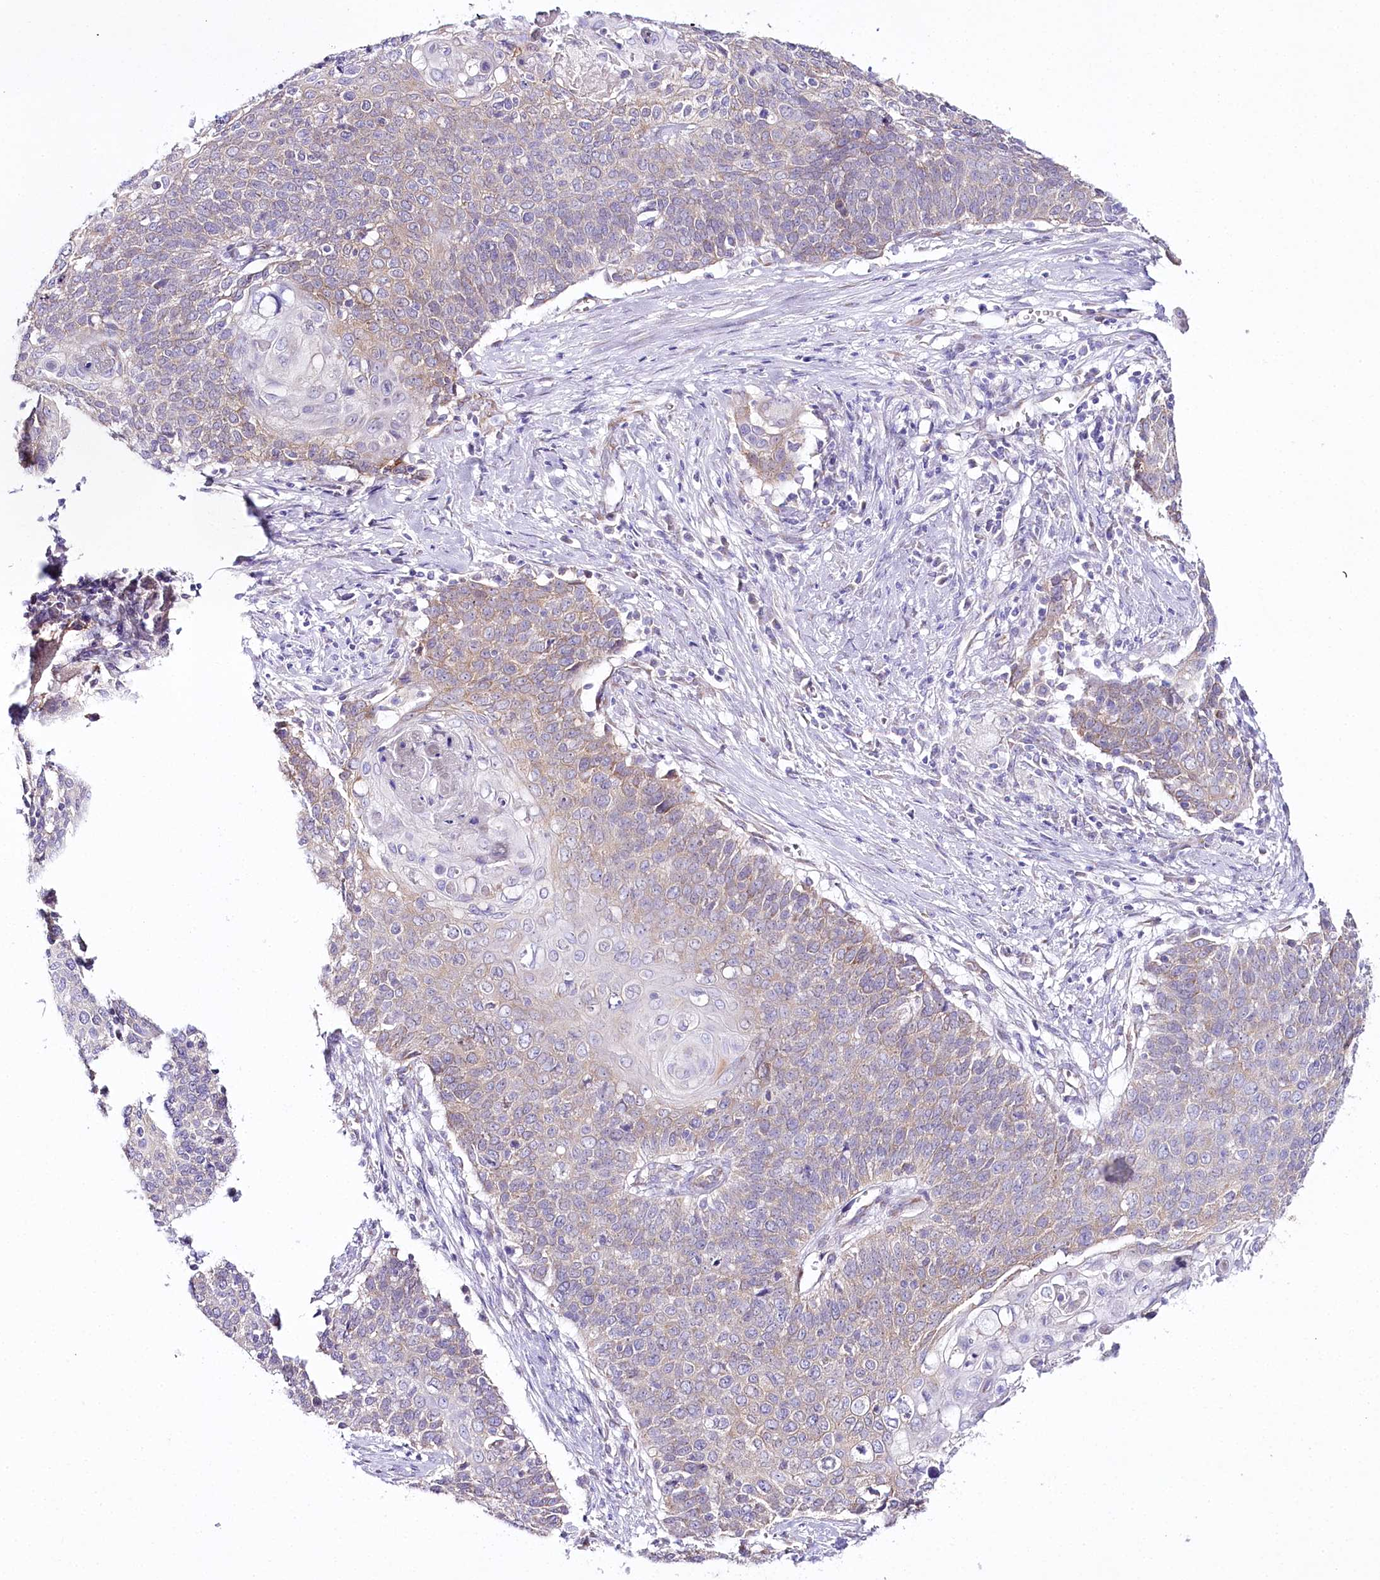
{"staining": {"intensity": "weak", "quantity": "25%-75%", "location": "cytoplasmic/membranous"}, "tissue": "cervical cancer", "cell_type": "Tumor cells", "image_type": "cancer", "snomed": [{"axis": "morphology", "description": "Squamous cell carcinoma, NOS"}, {"axis": "topography", "description": "Cervix"}], "caption": "Cervical cancer (squamous cell carcinoma) was stained to show a protein in brown. There is low levels of weak cytoplasmic/membranous staining in about 25%-75% of tumor cells. (IHC, brightfield microscopy, high magnification).", "gene": "CSN3", "patient": {"sex": "female", "age": 39}}